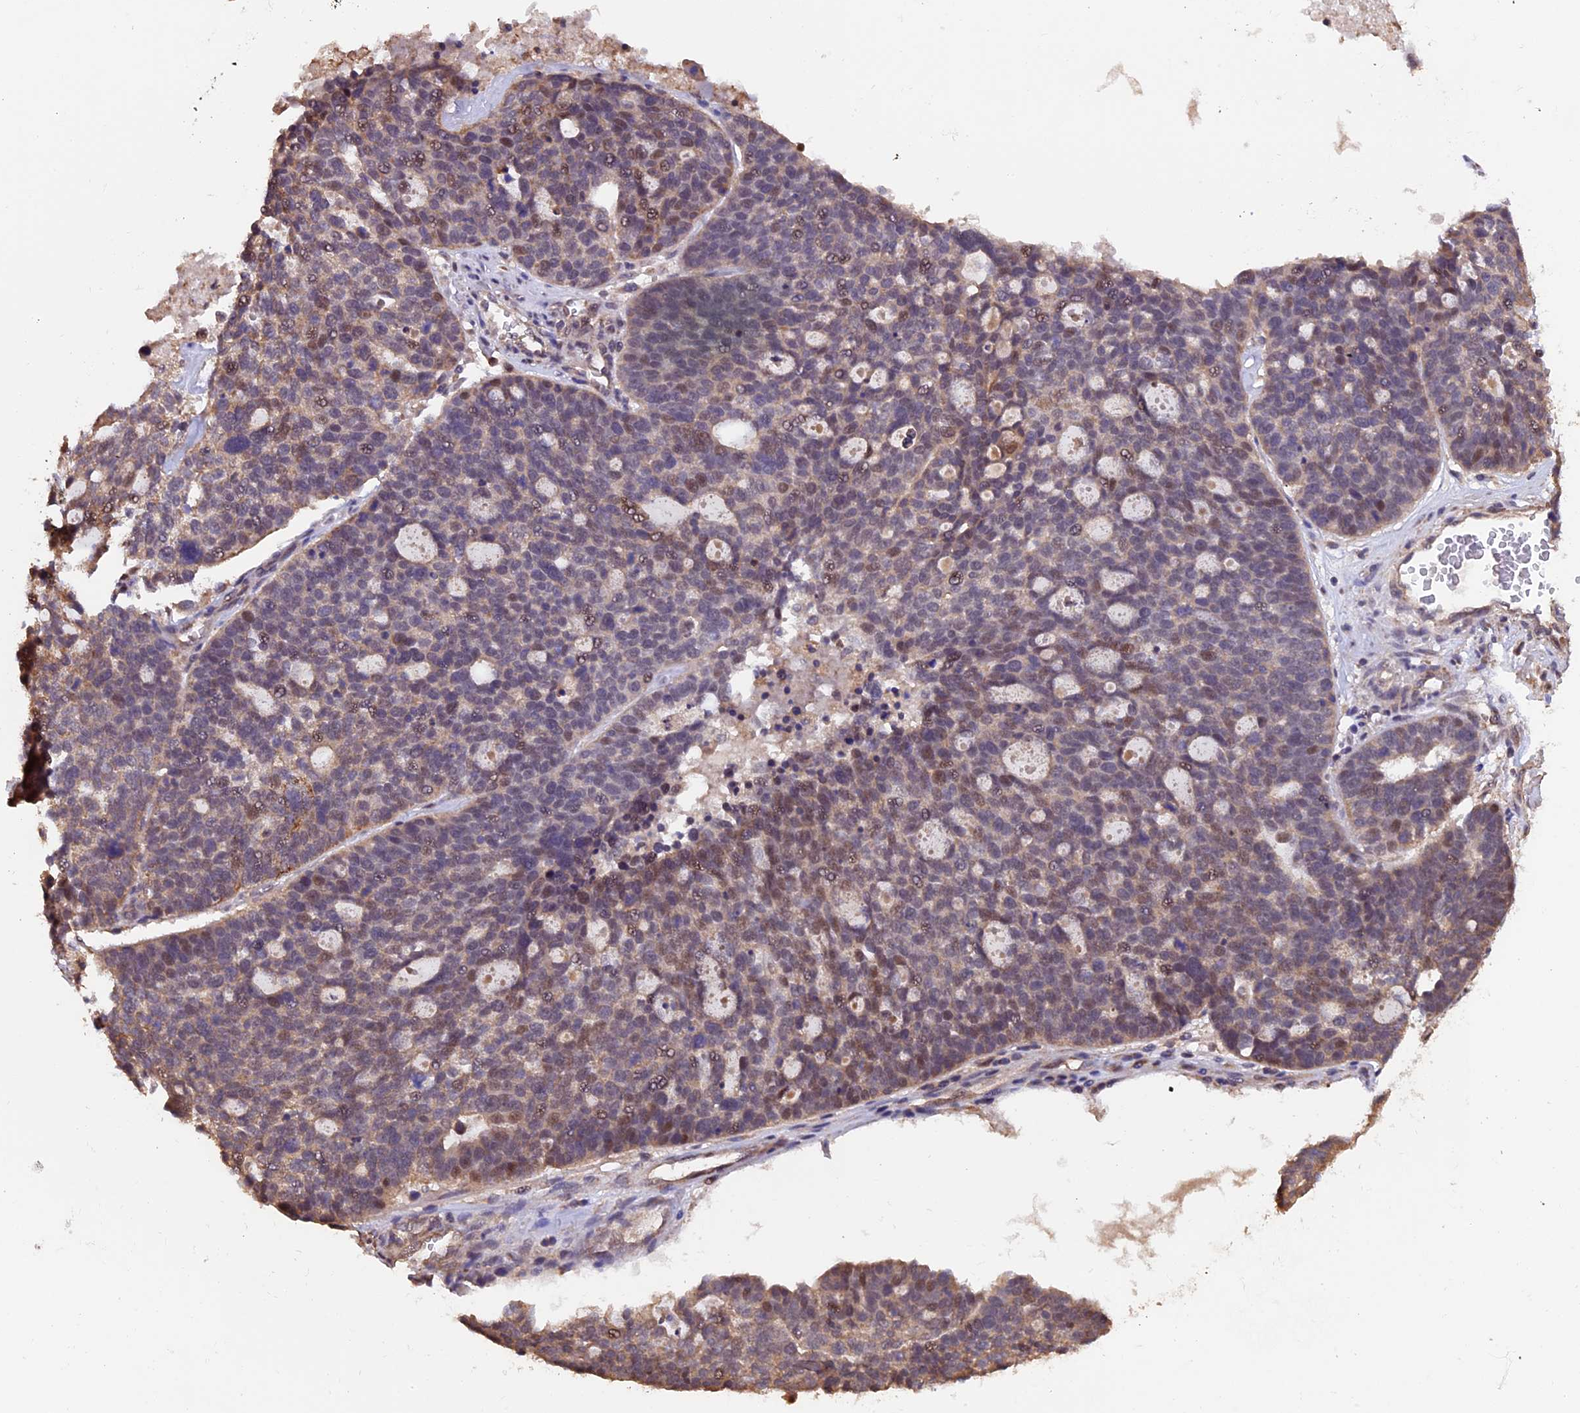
{"staining": {"intensity": "moderate", "quantity": "25%-75%", "location": "cytoplasmic/membranous,nuclear"}, "tissue": "ovarian cancer", "cell_type": "Tumor cells", "image_type": "cancer", "snomed": [{"axis": "morphology", "description": "Cystadenocarcinoma, serous, NOS"}, {"axis": "topography", "description": "Ovary"}], "caption": "Immunohistochemistry (DAB (3,3'-diaminobenzidine)) staining of serous cystadenocarcinoma (ovarian) reveals moderate cytoplasmic/membranous and nuclear protein expression in approximately 25%-75% of tumor cells.", "gene": "PKD2L2", "patient": {"sex": "female", "age": 59}}